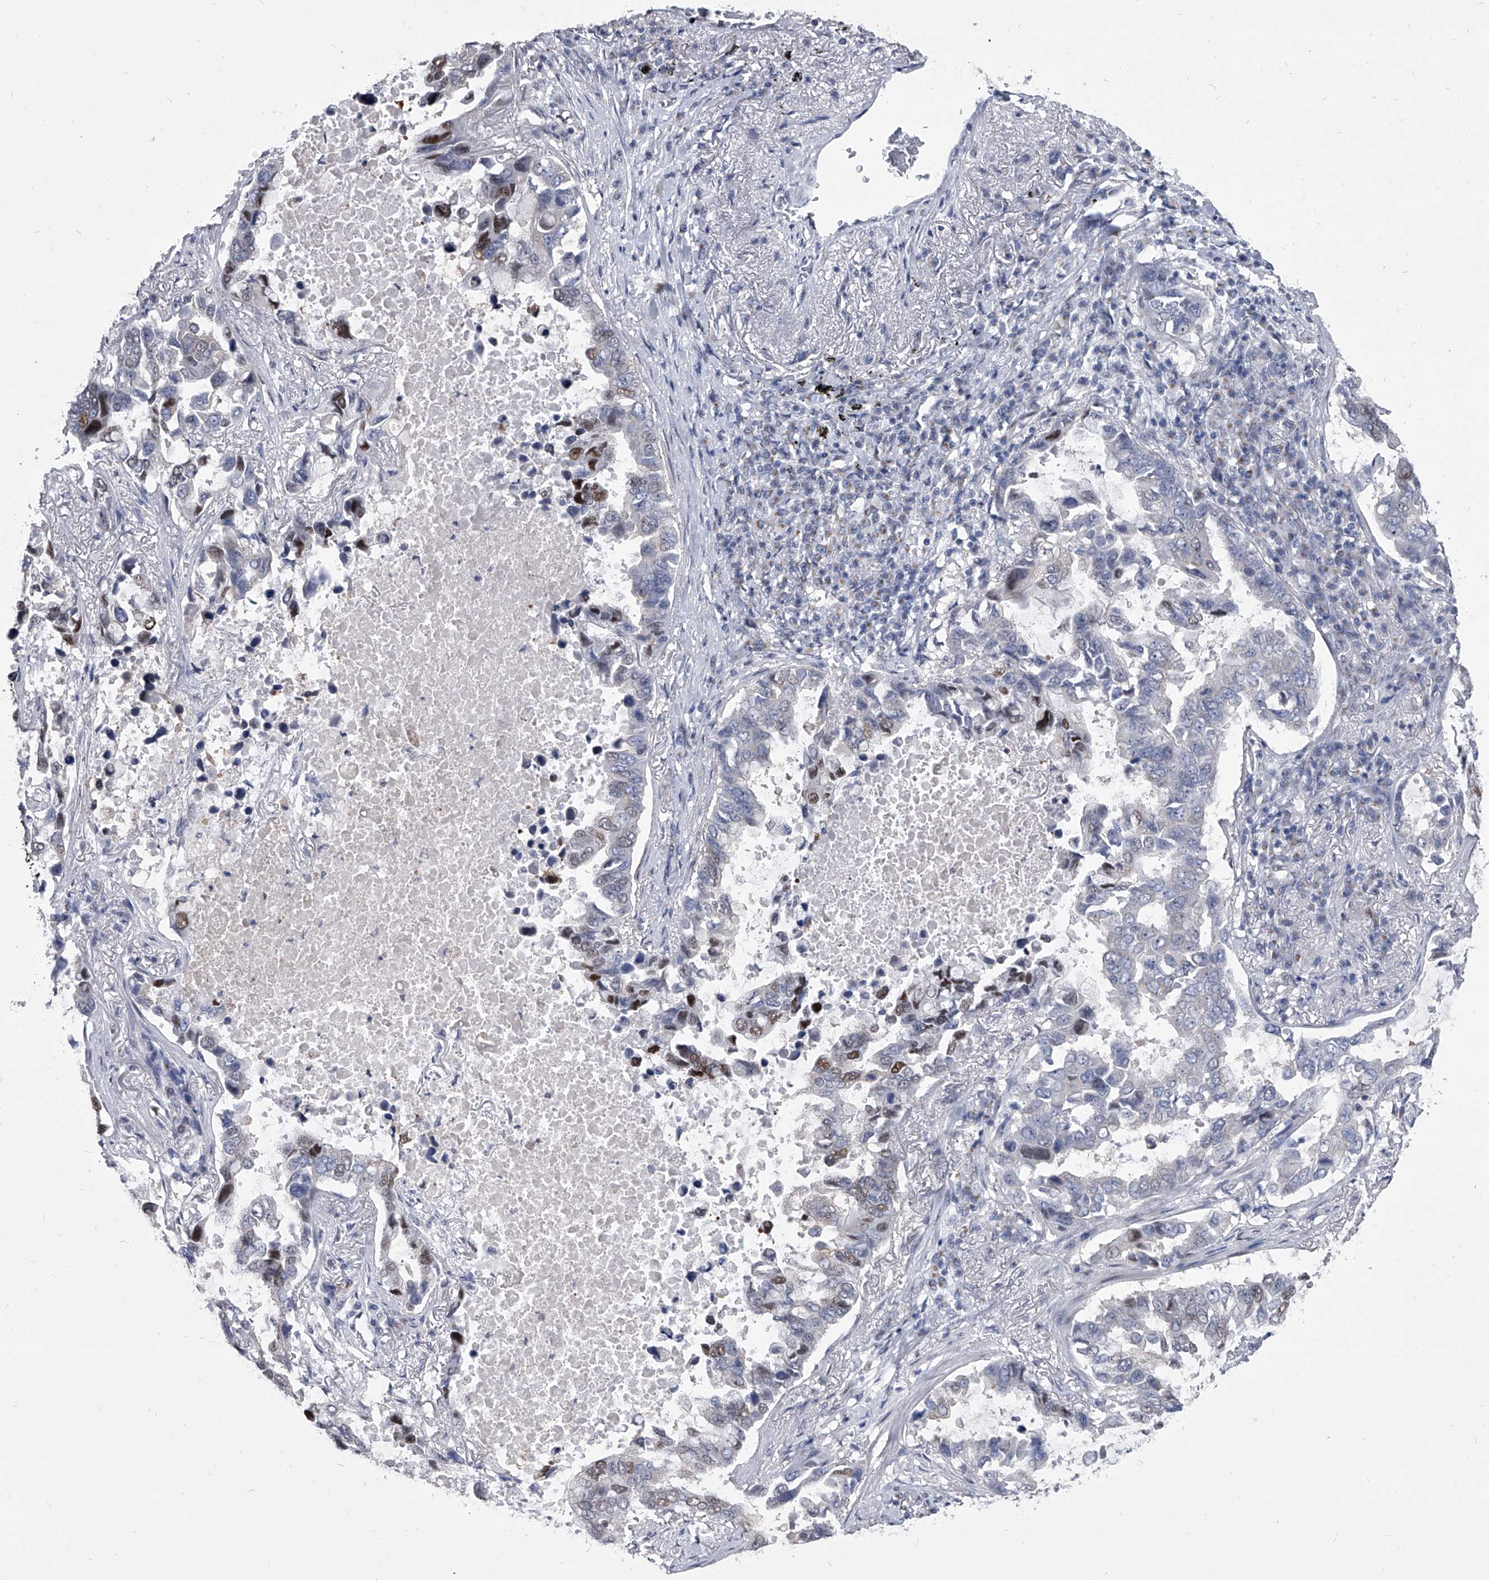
{"staining": {"intensity": "moderate", "quantity": "<25%", "location": "nuclear"}, "tissue": "lung cancer", "cell_type": "Tumor cells", "image_type": "cancer", "snomed": [{"axis": "morphology", "description": "Adenocarcinoma, NOS"}, {"axis": "topography", "description": "Lung"}], "caption": "A micrograph showing moderate nuclear expression in about <25% of tumor cells in lung cancer, as visualized by brown immunohistochemical staining.", "gene": "EVA1C", "patient": {"sex": "male", "age": 64}}